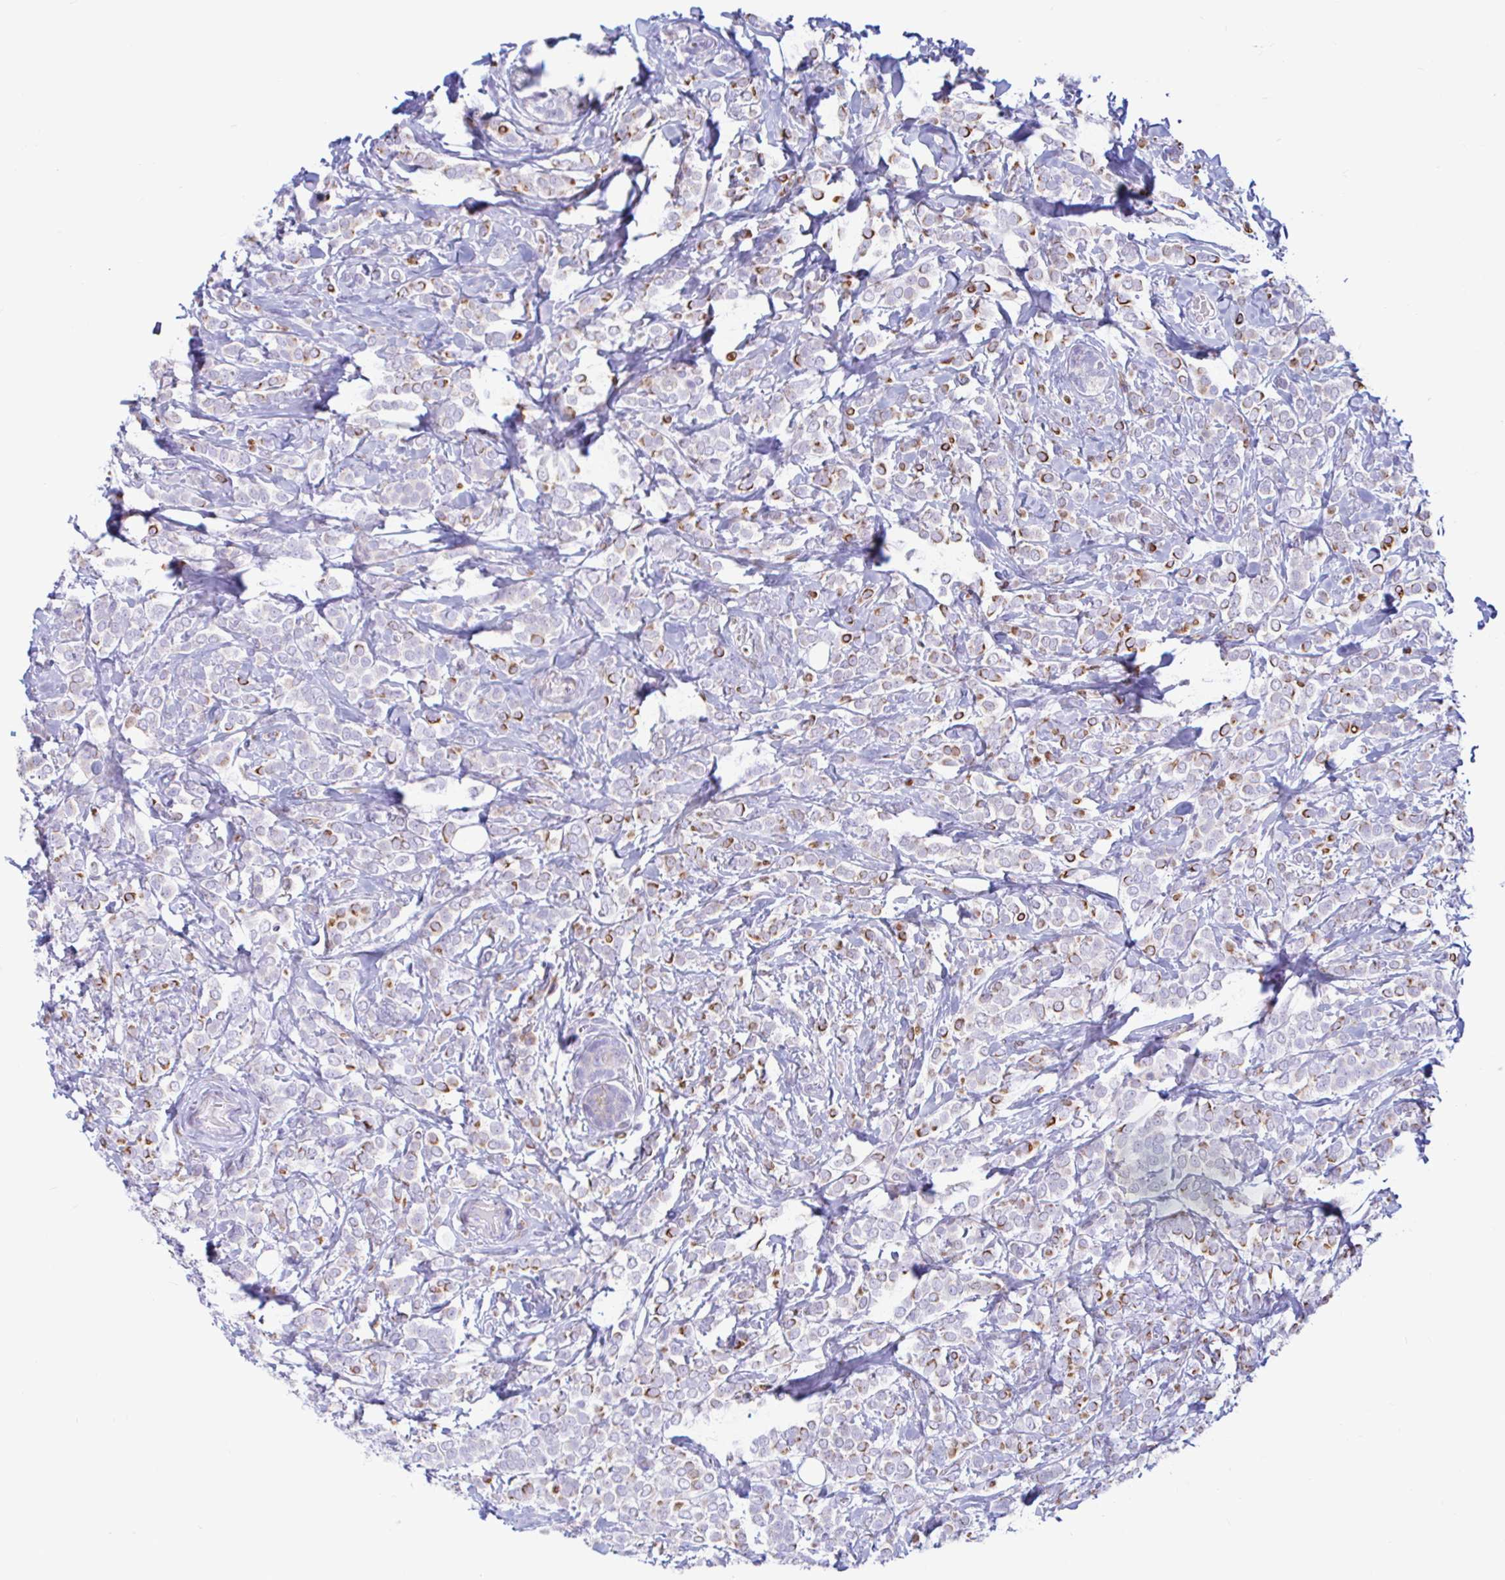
{"staining": {"intensity": "moderate", "quantity": "<25%", "location": "cytoplasmic/membranous"}, "tissue": "breast cancer", "cell_type": "Tumor cells", "image_type": "cancer", "snomed": [{"axis": "morphology", "description": "Lobular carcinoma"}, {"axis": "topography", "description": "Breast"}], "caption": "Immunohistochemistry (DAB (3,3'-diaminobenzidine)) staining of breast cancer exhibits moderate cytoplasmic/membranous protein expression in about <25% of tumor cells.", "gene": "NBPF3", "patient": {"sex": "female", "age": 49}}